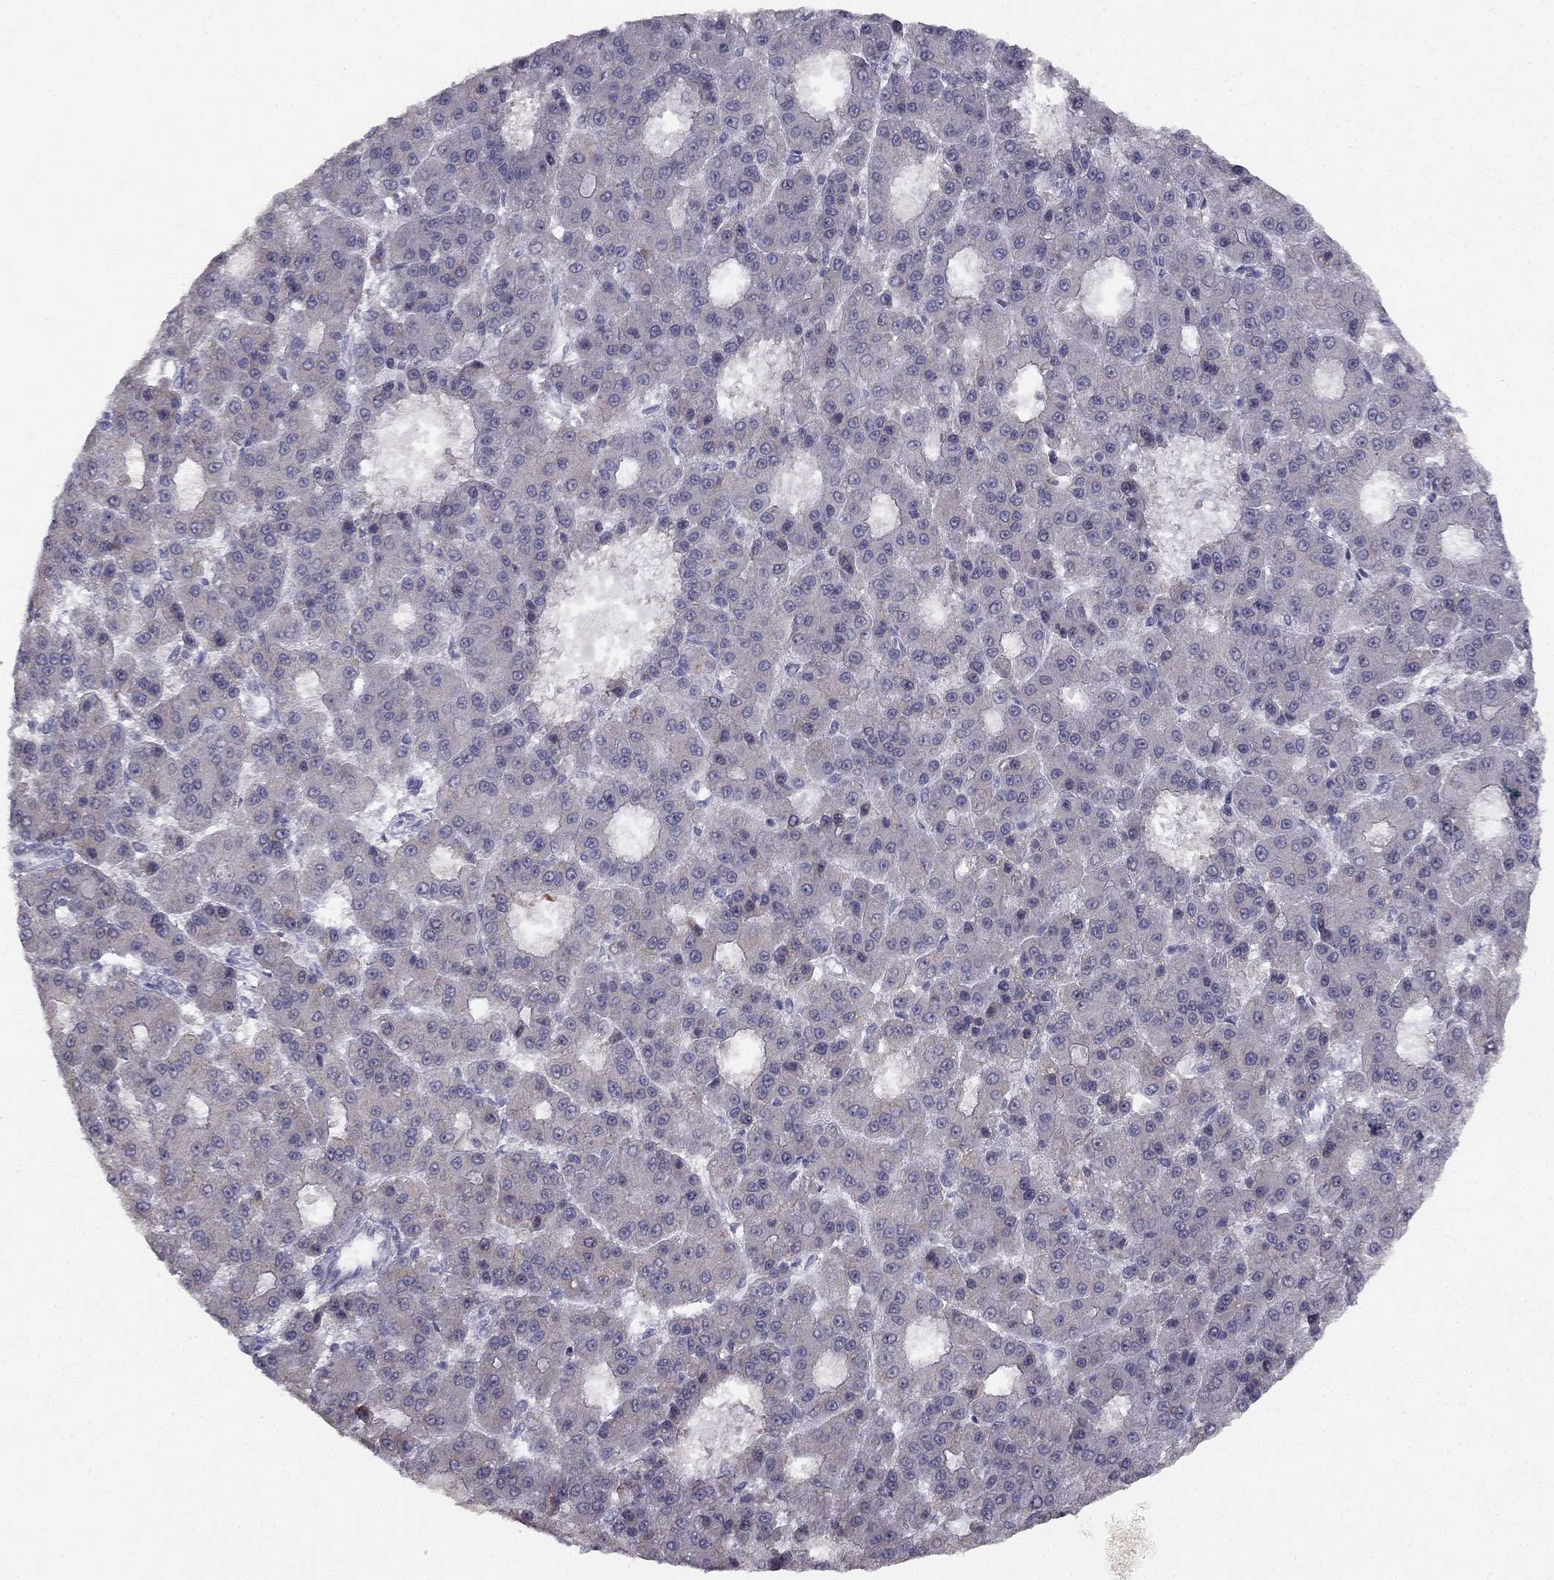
{"staining": {"intensity": "weak", "quantity": "<25%", "location": "cytoplasmic/membranous"}, "tissue": "liver cancer", "cell_type": "Tumor cells", "image_type": "cancer", "snomed": [{"axis": "morphology", "description": "Carcinoma, Hepatocellular, NOS"}, {"axis": "topography", "description": "Liver"}], "caption": "A micrograph of human liver hepatocellular carcinoma is negative for staining in tumor cells.", "gene": "TRPS1", "patient": {"sex": "male", "age": 70}}